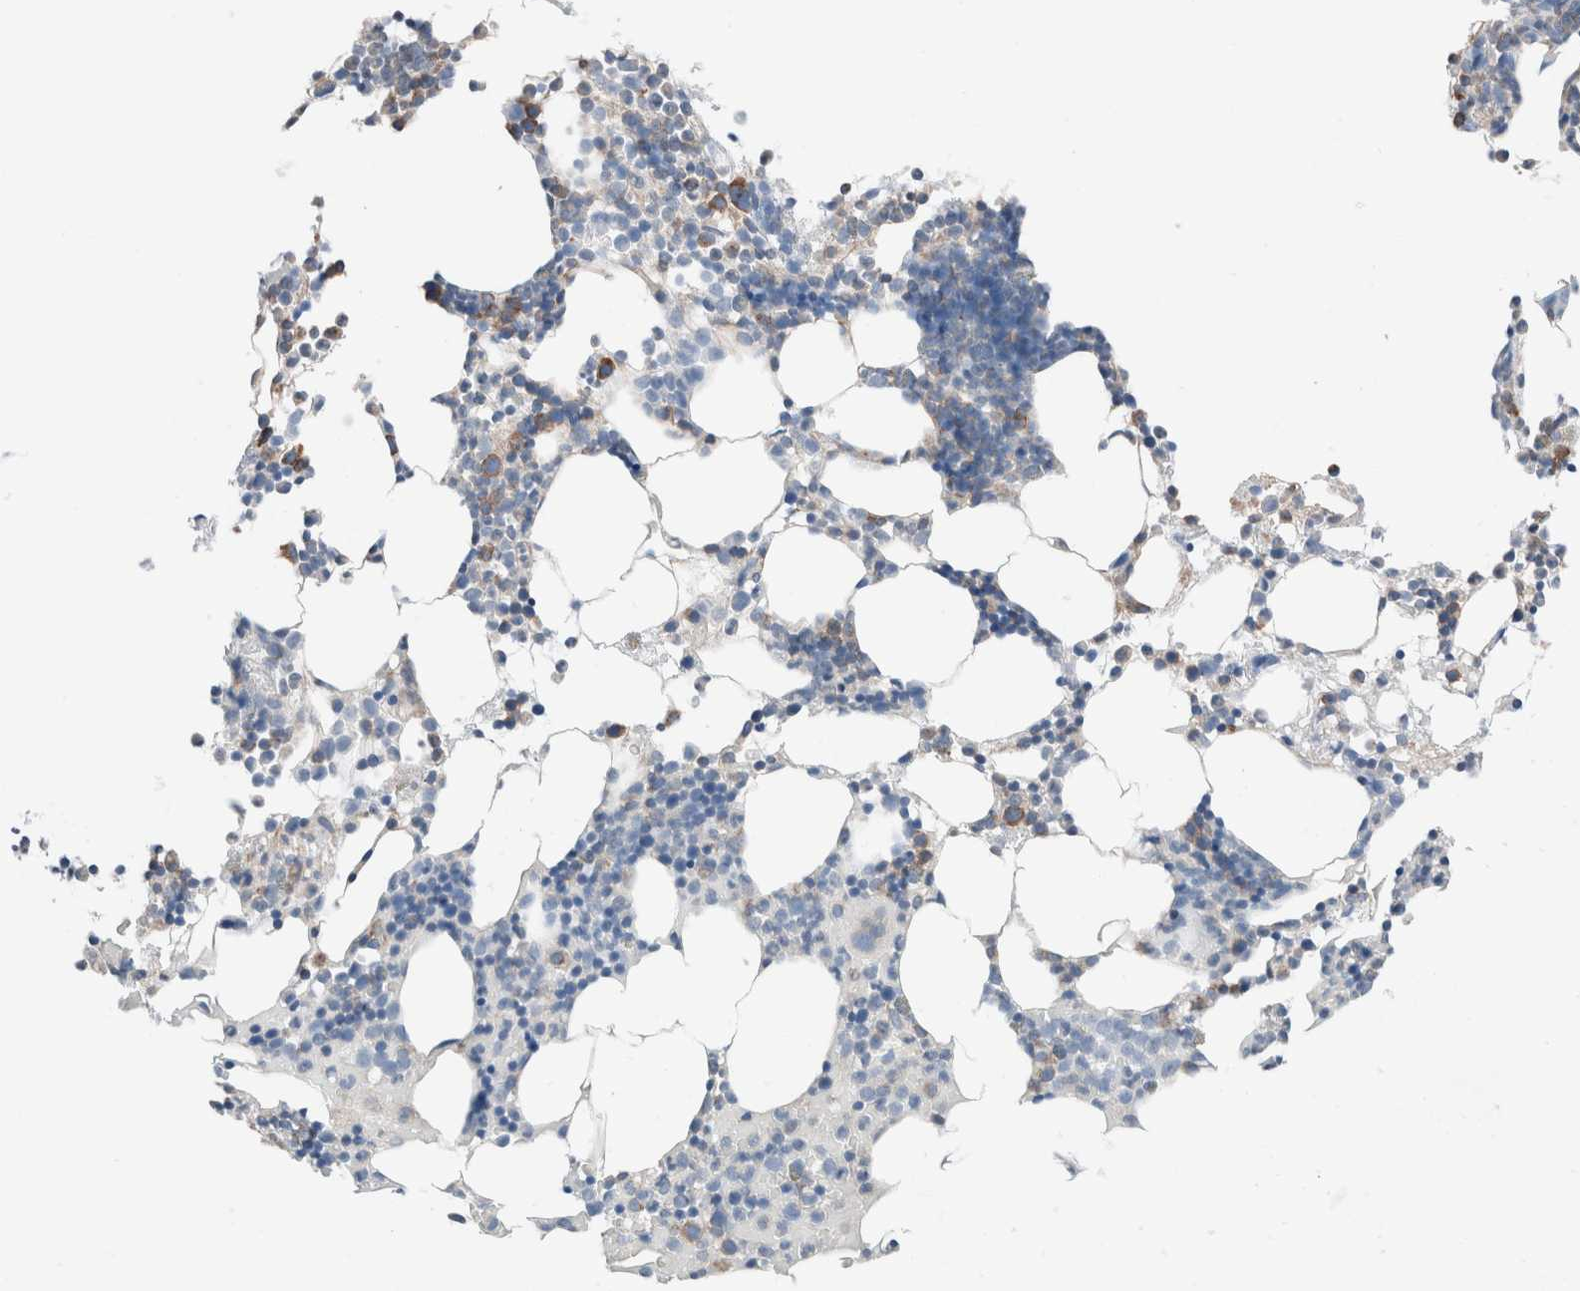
{"staining": {"intensity": "moderate", "quantity": "<25%", "location": "cytoplasmic/membranous"}, "tissue": "bone marrow", "cell_type": "Hematopoietic cells", "image_type": "normal", "snomed": [{"axis": "morphology", "description": "Normal tissue, NOS"}, {"axis": "morphology", "description": "Inflammation, NOS"}, {"axis": "topography", "description": "Bone marrow"}], "caption": "The histopathology image exhibits a brown stain indicating the presence of a protein in the cytoplasmic/membranous of hematopoietic cells in bone marrow. The protein of interest is stained brown, and the nuclei are stained in blue (DAB (3,3'-diaminobenzidine) IHC with brightfield microscopy, high magnification).", "gene": "CASC3", "patient": {"sex": "male", "age": 68}}